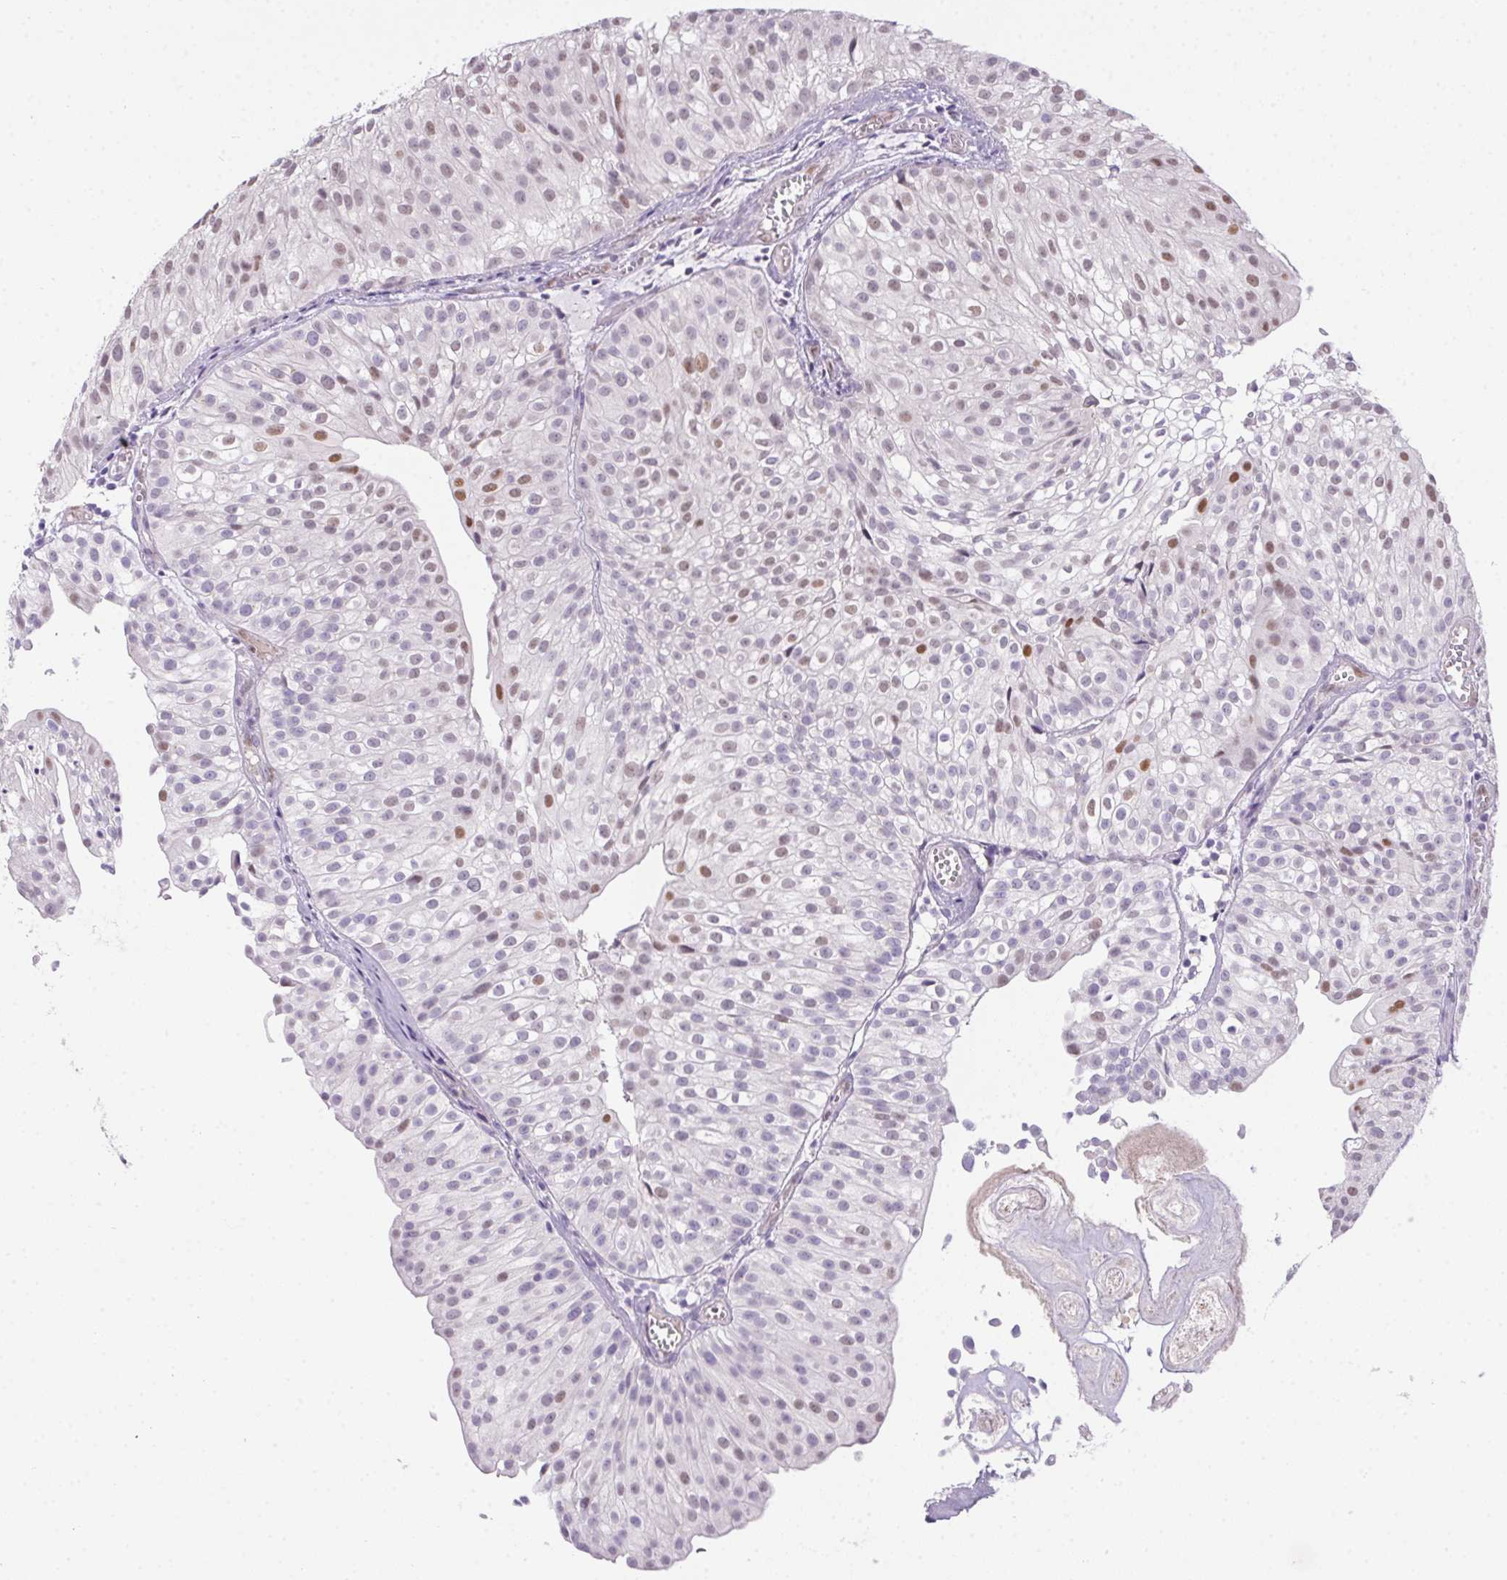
{"staining": {"intensity": "moderate", "quantity": "<25%", "location": "nuclear"}, "tissue": "urothelial cancer", "cell_type": "Tumor cells", "image_type": "cancer", "snomed": [{"axis": "morphology", "description": "Urothelial carcinoma, Low grade"}, {"axis": "topography", "description": "Urinary bladder"}], "caption": "Protein staining of urothelial cancer tissue exhibits moderate nuclear staining in about <25% of tumor cells.", "gene": "SP9", "patient": {"sex": "male", "age": 70}}